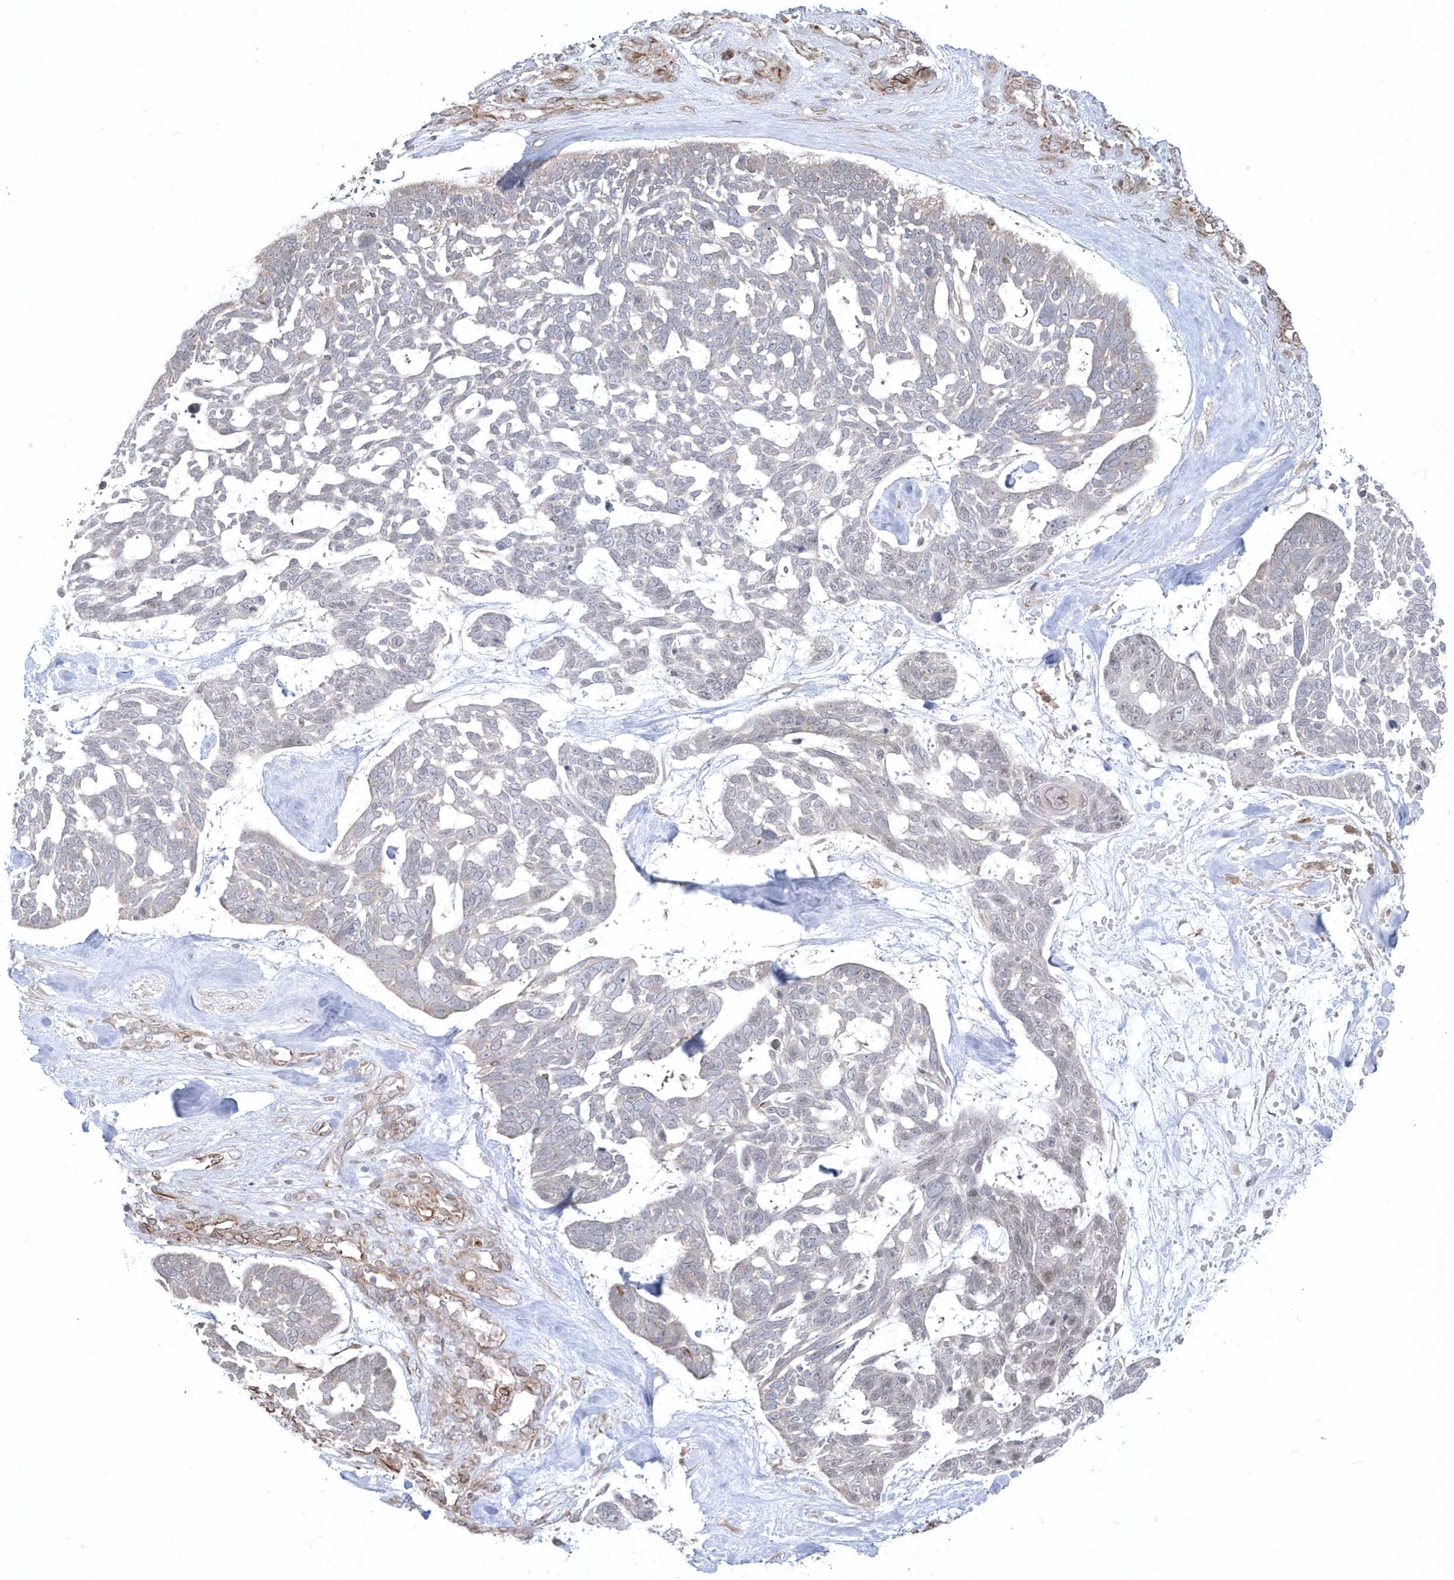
{"staining": {"intensity": "negative", "quantity": "none", "location": "none"}, "tissue": "skin cancer", "cell_type": "Tumor cells", "image_type": "cancer", "snomed": [{"axis": "morphology", "description": "Basal cell carcinoma"}, {"axis": "topography", "description": "Skin"}], "caption": "Tumor cells are negative for brown protein staining in skin basal cell carcinoma.", "gene": "DHX57", "patient": {"sex": "male", "age": 88}}